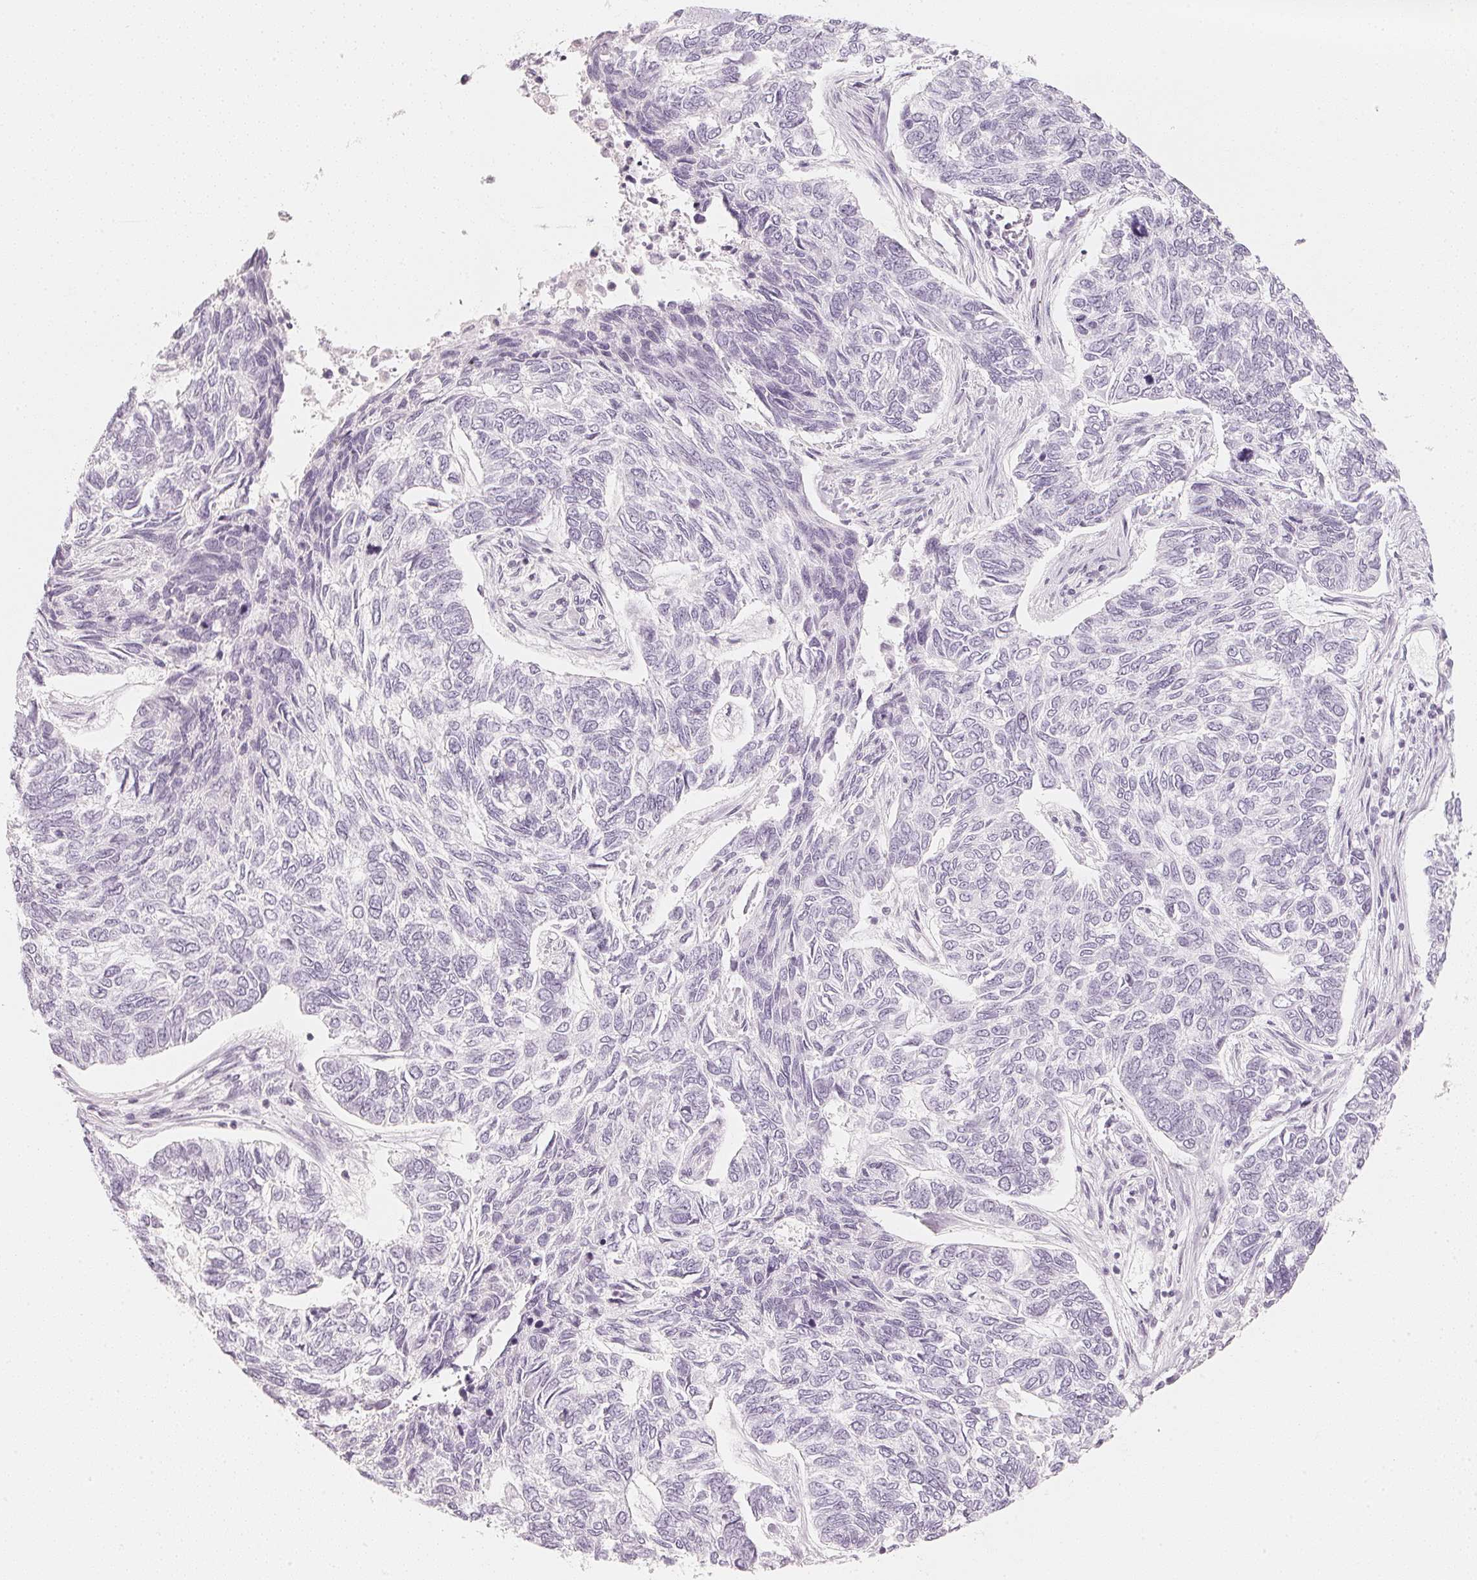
{"staining": {"intensity": "negative", "quantity": "none", "location": "none"}, "tissue": "skin cancer", "cell_type": "Tumor cells", "image_type": "cancer", "snomed": [{"axis": "morphology", "description": "Basal cell carcinoma"}, {"axis": "topography", "description": "Skin"}], "caption": "There is no significant staining in tumor cells of skin basal cell carcinoma.", "gene": "SLC22A8", "patient": {"sex": "female", "age": 65}}